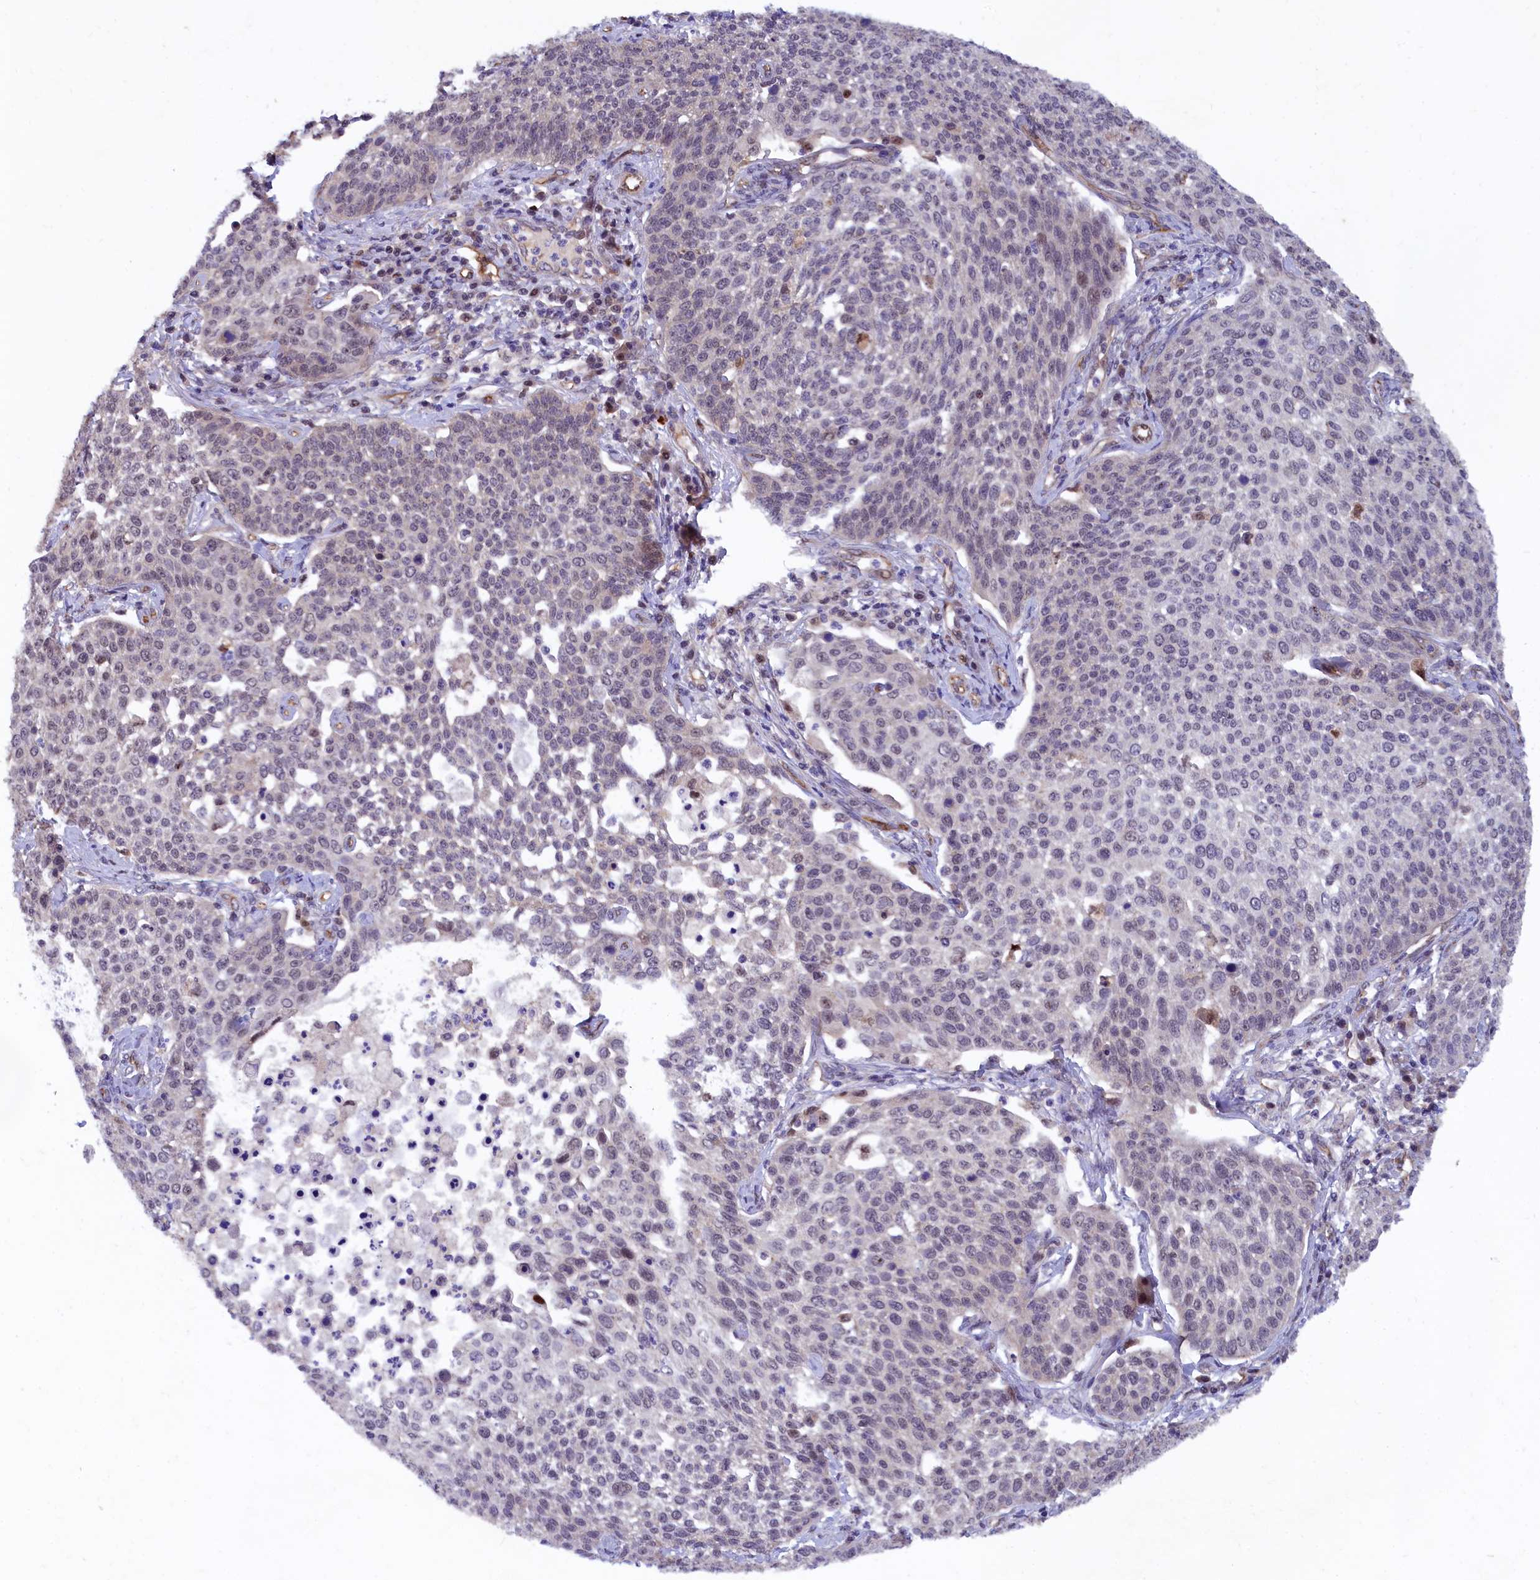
{"staining": {"intensity": "negative", "quantity": "none", "location": "none"}, "tissue": "cervical cancer", "cell_type": "Tumor cells", "image_type": "cancer", "snomed": [{"axis": "morphology", "description": "Squamous cell carcinoma, NOS"}, {"axis": "topography", "description": "Cervix"}], "caption": "Tumor cells are negative for protein expression in human cervical cancer.", "gene": "ARL14EP", "patient": {"sex": "female", "age": 34}}